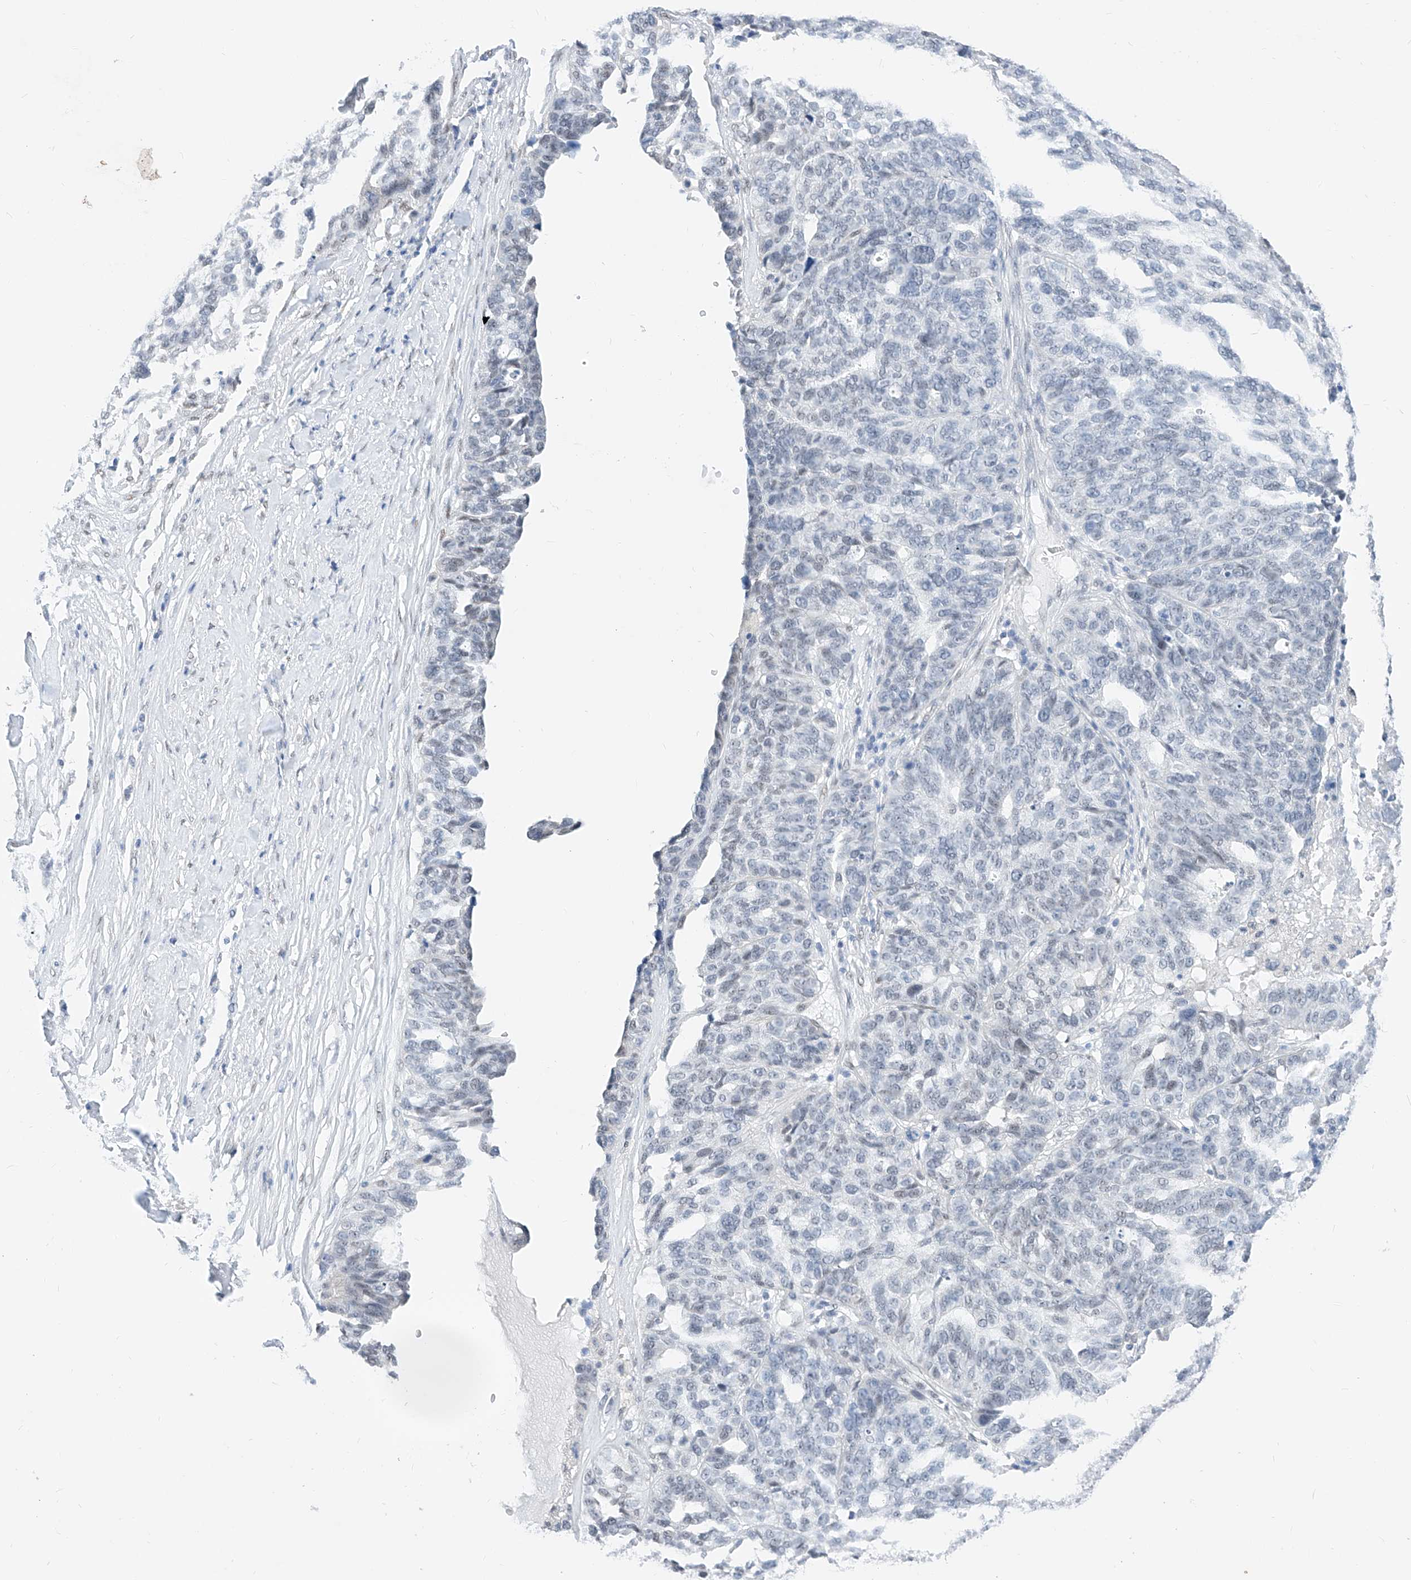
{"staining": {"intensity": "negative", "quantity": "none", "location": "none"}, "tissue": "ovarian cancer", "cell_type": "Tumor cells", "image_type": "cancer", "snomed": [{"axis": "morphology", "description": "Cystadenocarcinoma, serous, NOS"}, {"axis": "topography", "description": "Ovary"}], "caption": "This histopathology image is of ovarian serous cystadenocarcinoma stained with IHC to label a protein in brown with the nuclei are counter-stained blue. There is no expression in tumor cells.", "gene": "KCNJ1", "patient": {"sex": "female", "age": 59}}